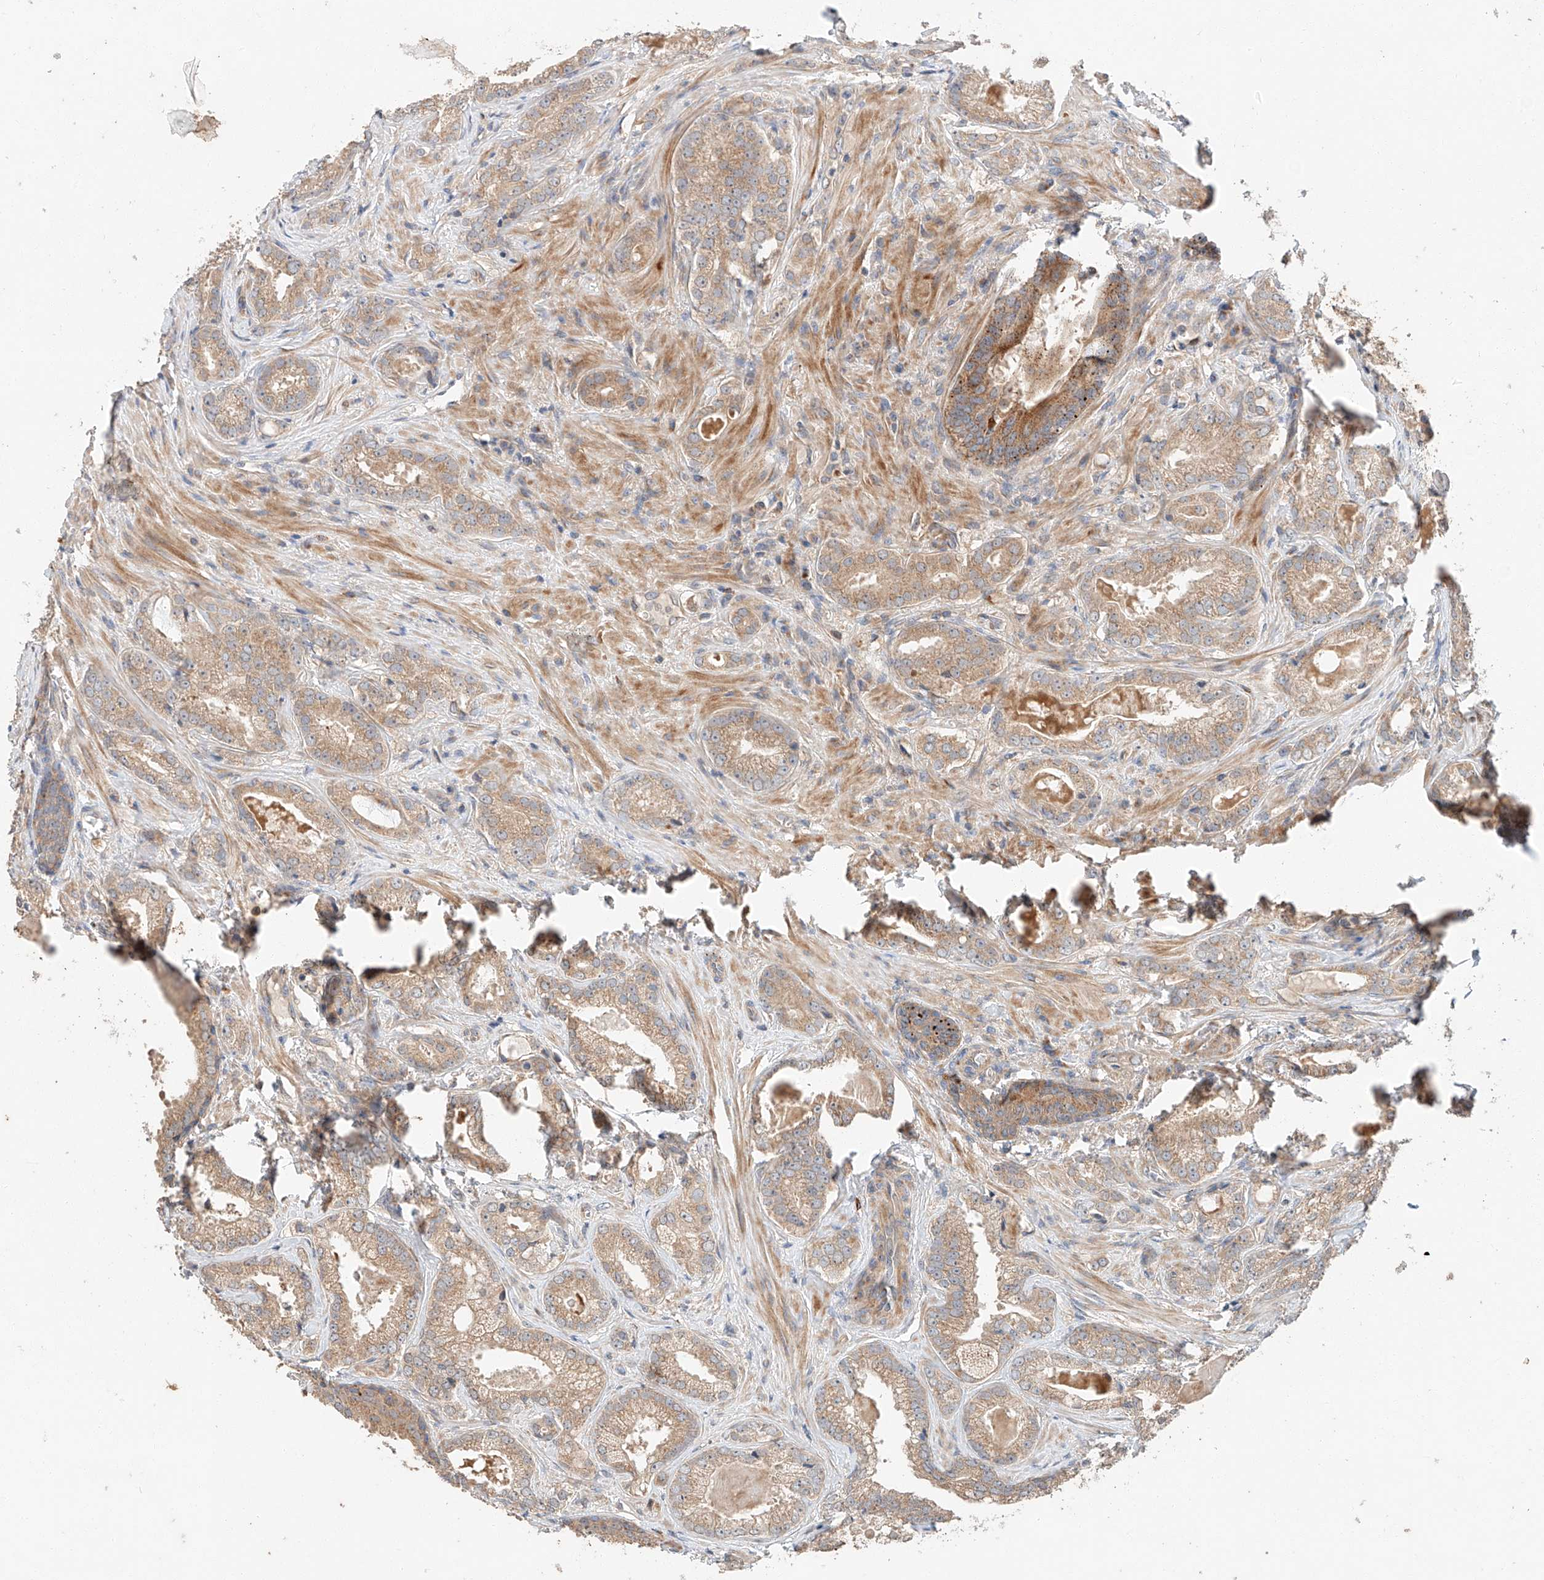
{"staining": {"intensity": "moderate", "quantity": ">75%", "location": "cytoplasmic/membranous"}, "tissue": "prostate cancer", "cell_type": "Tumor cells", "image_type": "cancer", "snomed": [{"axis": "morphology", "description": "Normal morphology"}, {"axis": "morphology", "description": "Adenocarcinoma, Low grade"}, {"axis": "topography", "description": "Prostate"}], "caption": "High-magnification brightfield microscopy of prostate cancer stained with DAB (brown) and counterstained with hematoxylin (blue). tumor cells exhibit moderate cytoplasmic/membranous expression is present in approximately>75% of cells. (DAB IHC with brightfield microscopy, high magnification).", "gene": "XPNPEP1", "patient": {"sex": "male", "age": 72}}